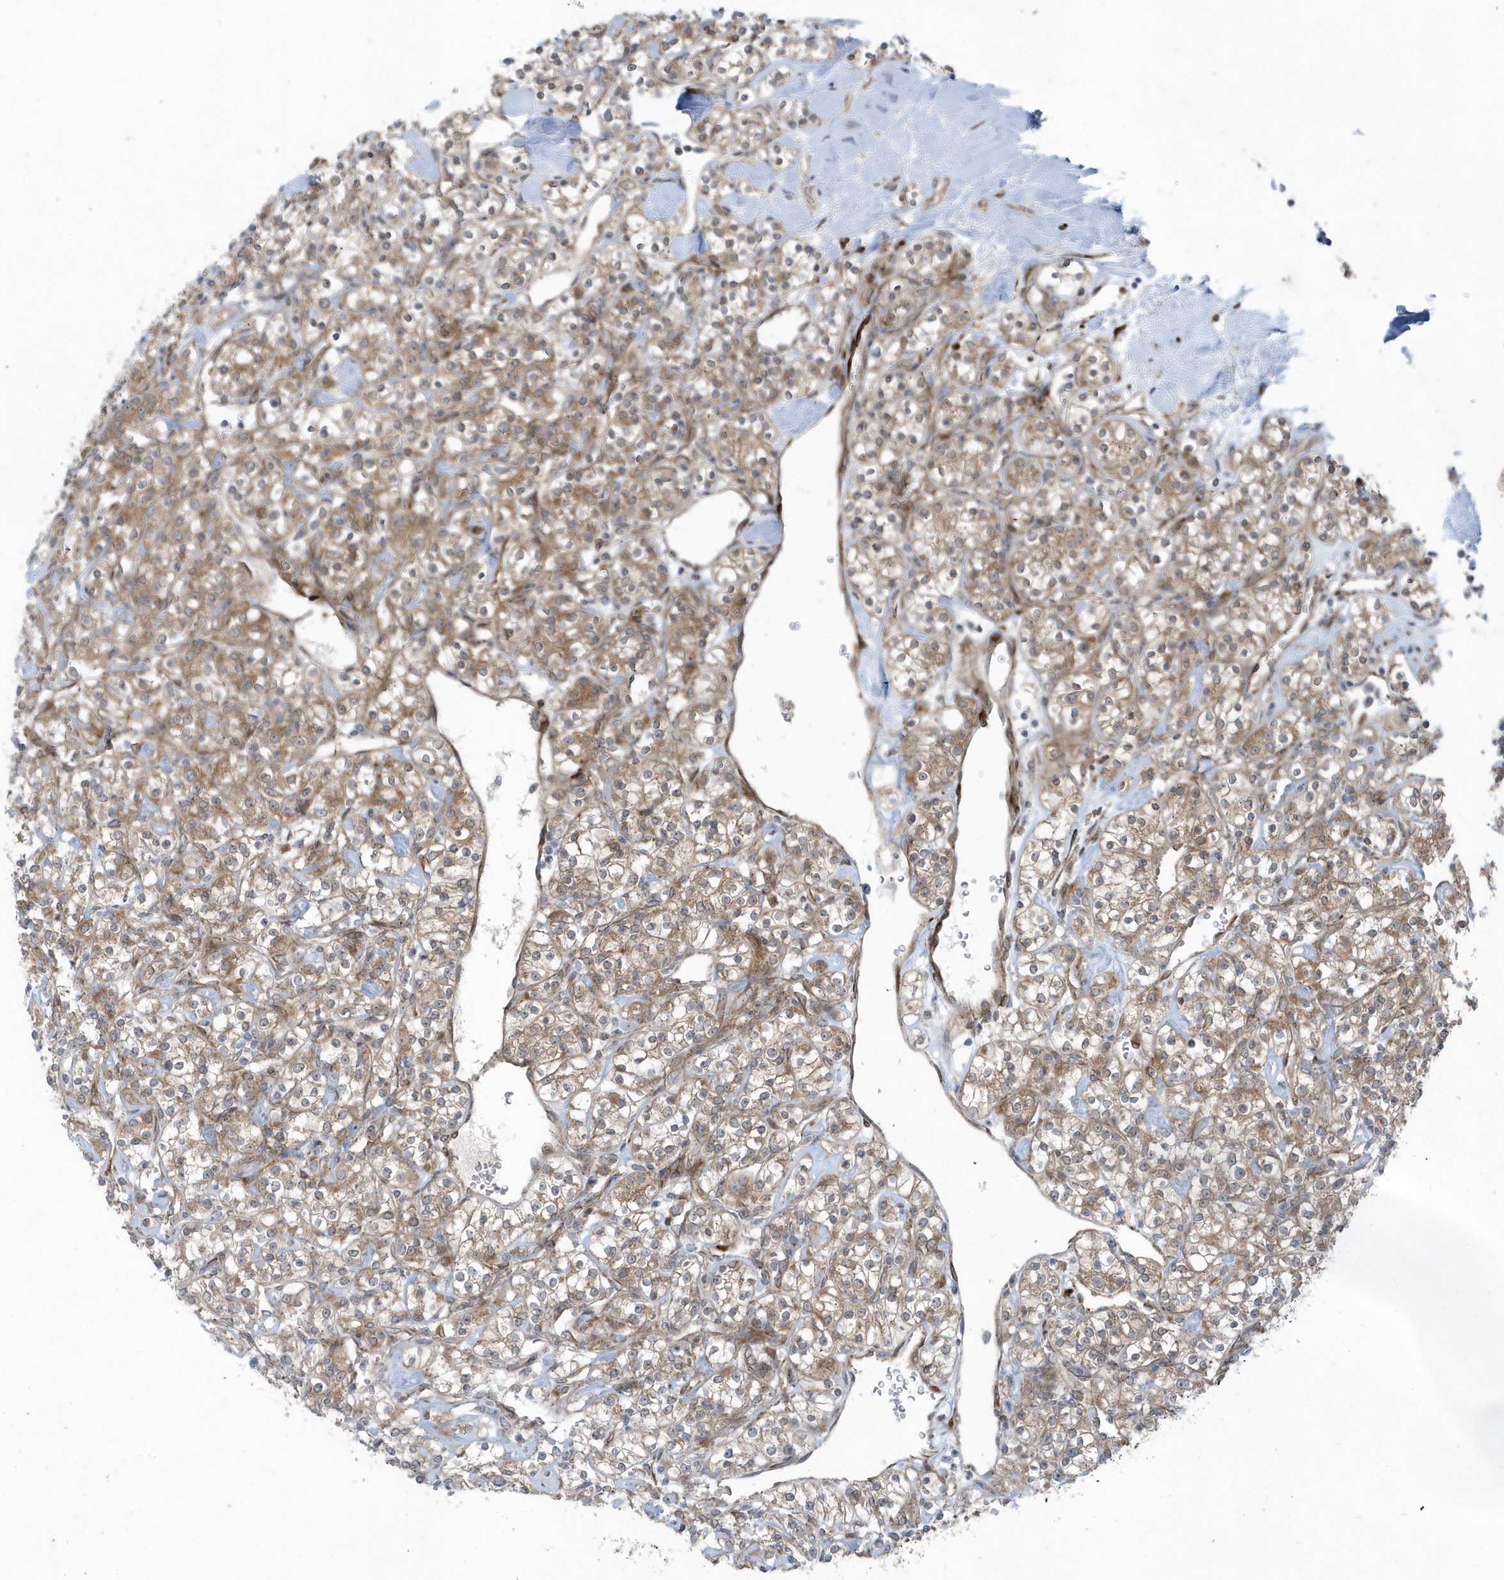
{"staining": {"intensity": "moderate", "quantity": ">75%", "location": "cytoplasmic/membranous"}, "tissue": "renal cancer", "cell_type": "Tumor cells", "image_type": "cancer", "snomed": [{"axis": "morphology", "description": "Adenocarcinoma, NOS"}, {"axis": "topography", "description": "Kidney"}], "caption": "A high-resolution photomicrograph shows immunohistochemistry (IHC) staining of renal cancer (adenocarcinoma), which exhibits moderate cytoplasmic/membranous positivity in approximately >75% of tumor cells.", "gene": "FAM98A", "patient": {"sex": "male", "age": 77}}